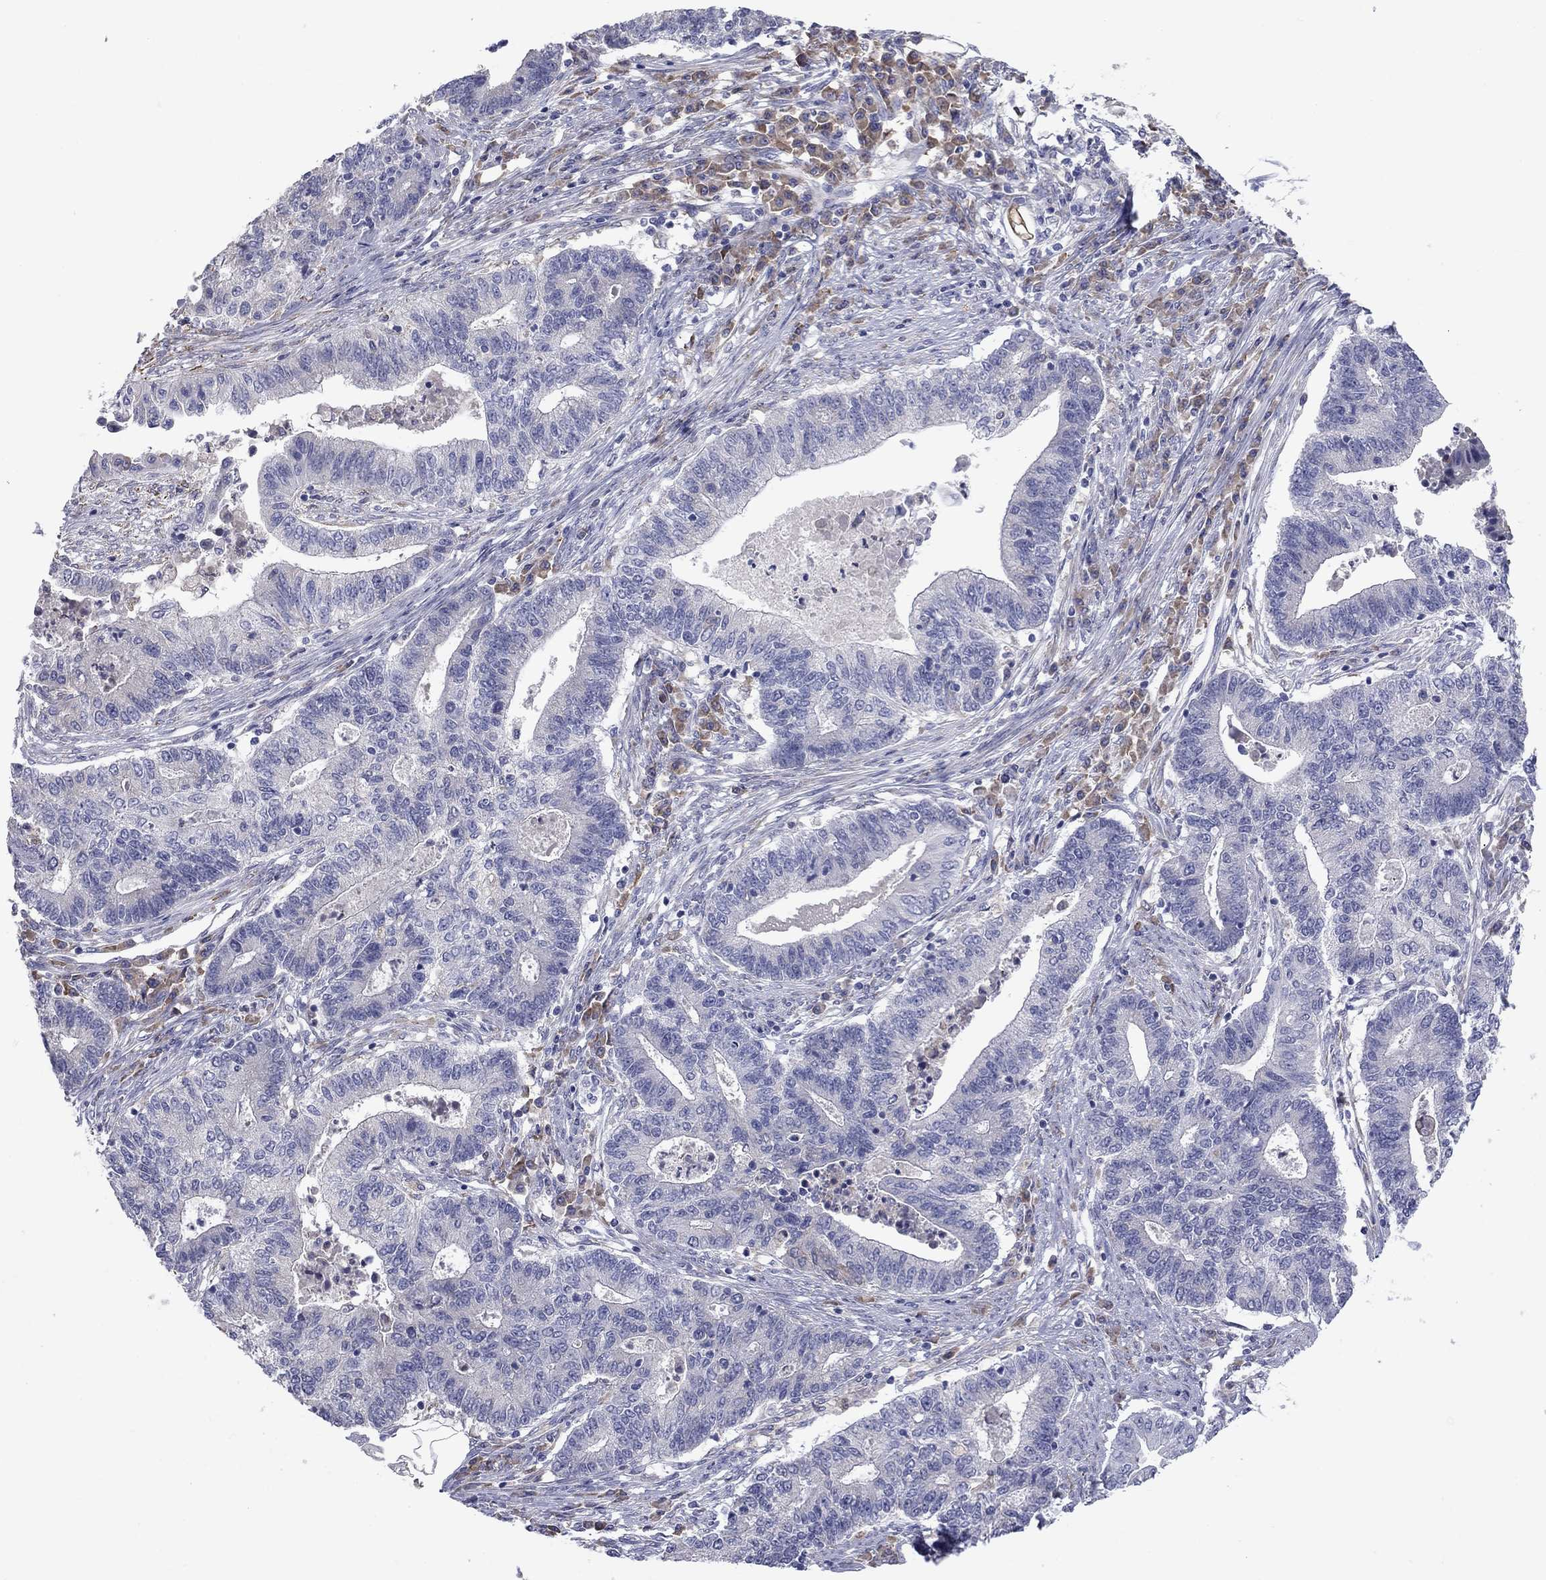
{"staining": {"intensity": "negative", "quantity": "none", "location": "none"}, "tissue": "endometrial cancer", "cell_type": "Tumor cells", "image_type": "cancer", "snomed": [{"axis": "morphology", "description": "Adenocarcinoma, NOS"}, {"axis": "topography", "description": "Uterus"}, {"axis": "topography", "description": "Endometrium"}], "caption": "Immunohistochemical staining of human adenocarcinoma (endometrial) exhibits no significant positivity in tumor cells.", "gene": "TMPRSS11A", "patient": {"sex": "female", "age": 54}}